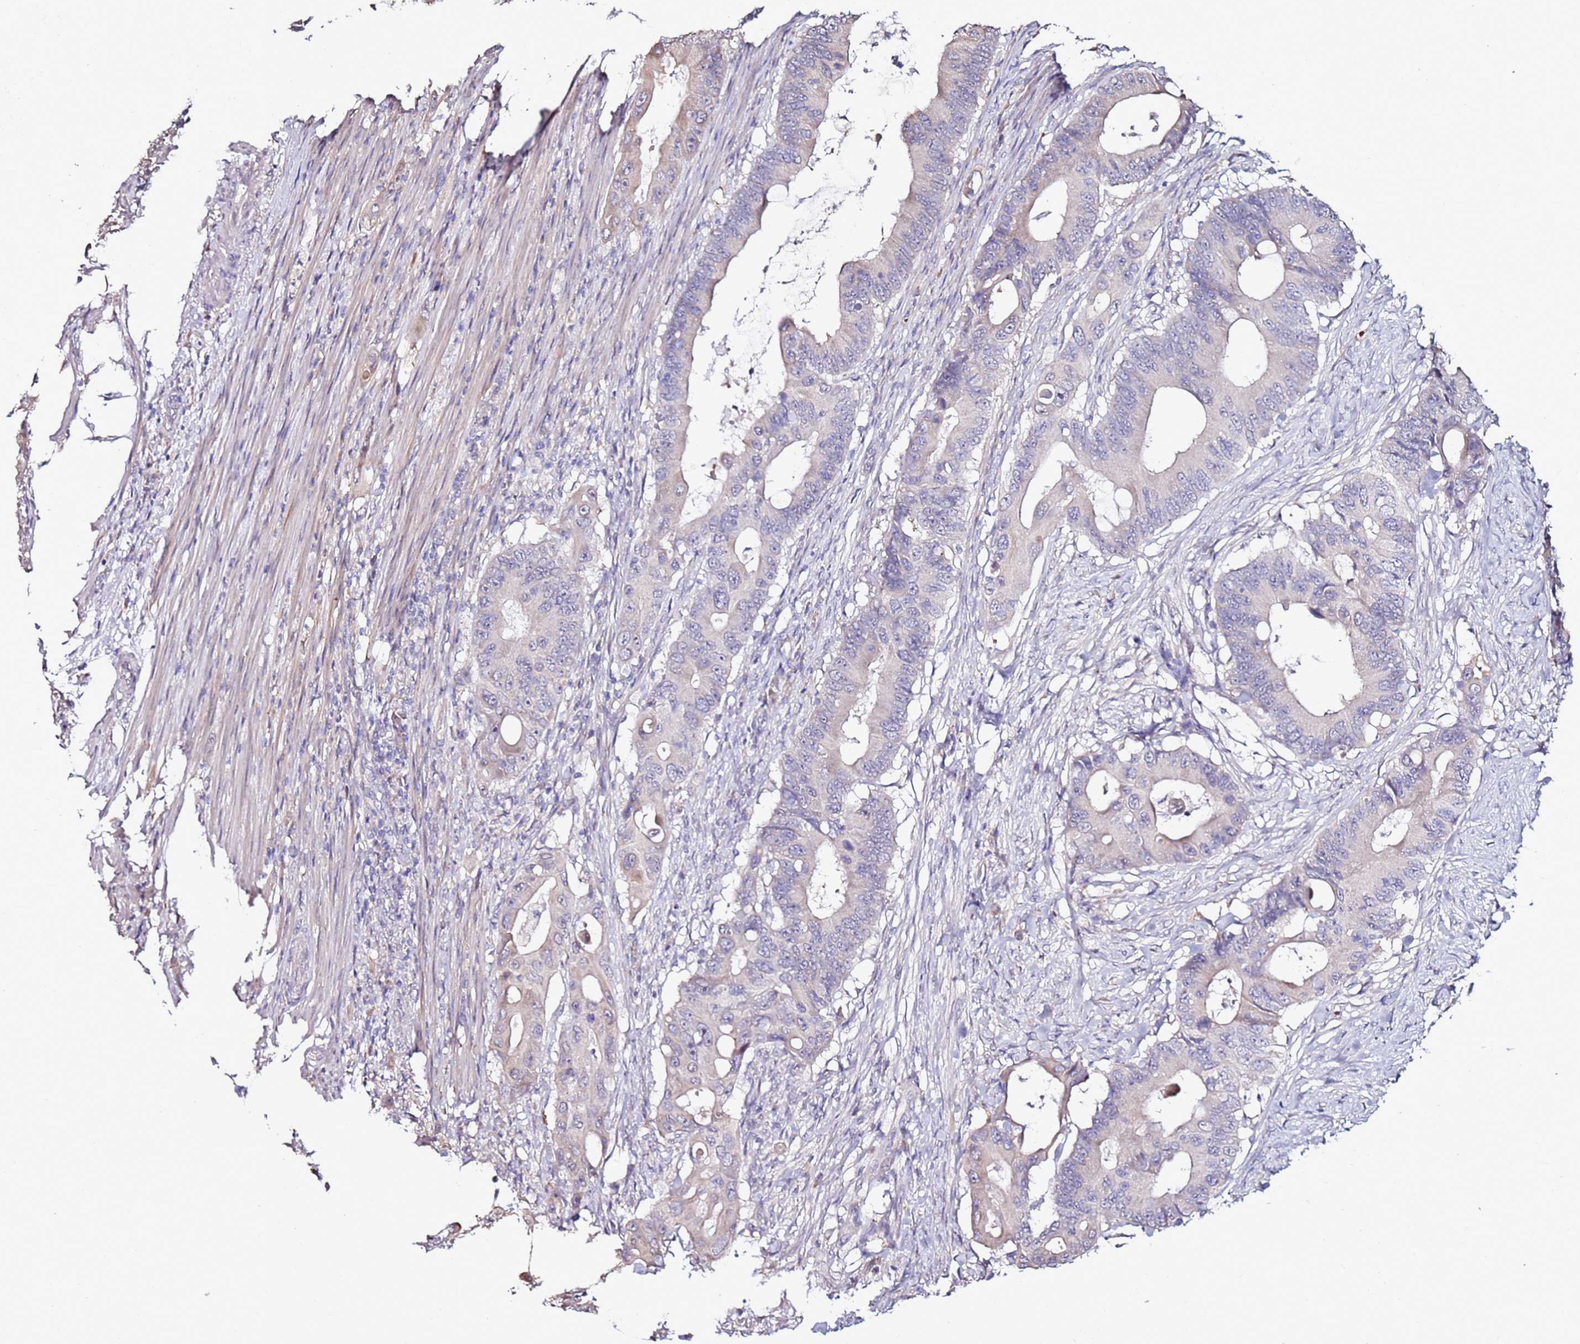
{"staining": {"intensity": "negative", "quantity": "none", "location": "none"}, "tissue": "colorectal cancer", "cell_type": "Tumor cells", "image_type": "cancer", "snomed": [{"axis": "morphology", "description": "Adenocarcinoma, NOS"}, {"axis": "topography", "description": "Colon"}], "caption": "Immunohistochemical staining of colorectal adenocarcinoma shows no significant staining in tumor cells. Brightfield microscopy of immunohistochemistry stained with DAB (3,3'-diaminobenzidine) (brown) and hematoxylin (blue), captured at high magnification.", "gene": "C3orf80", "patient": {"sex": "male", "age": 71}}